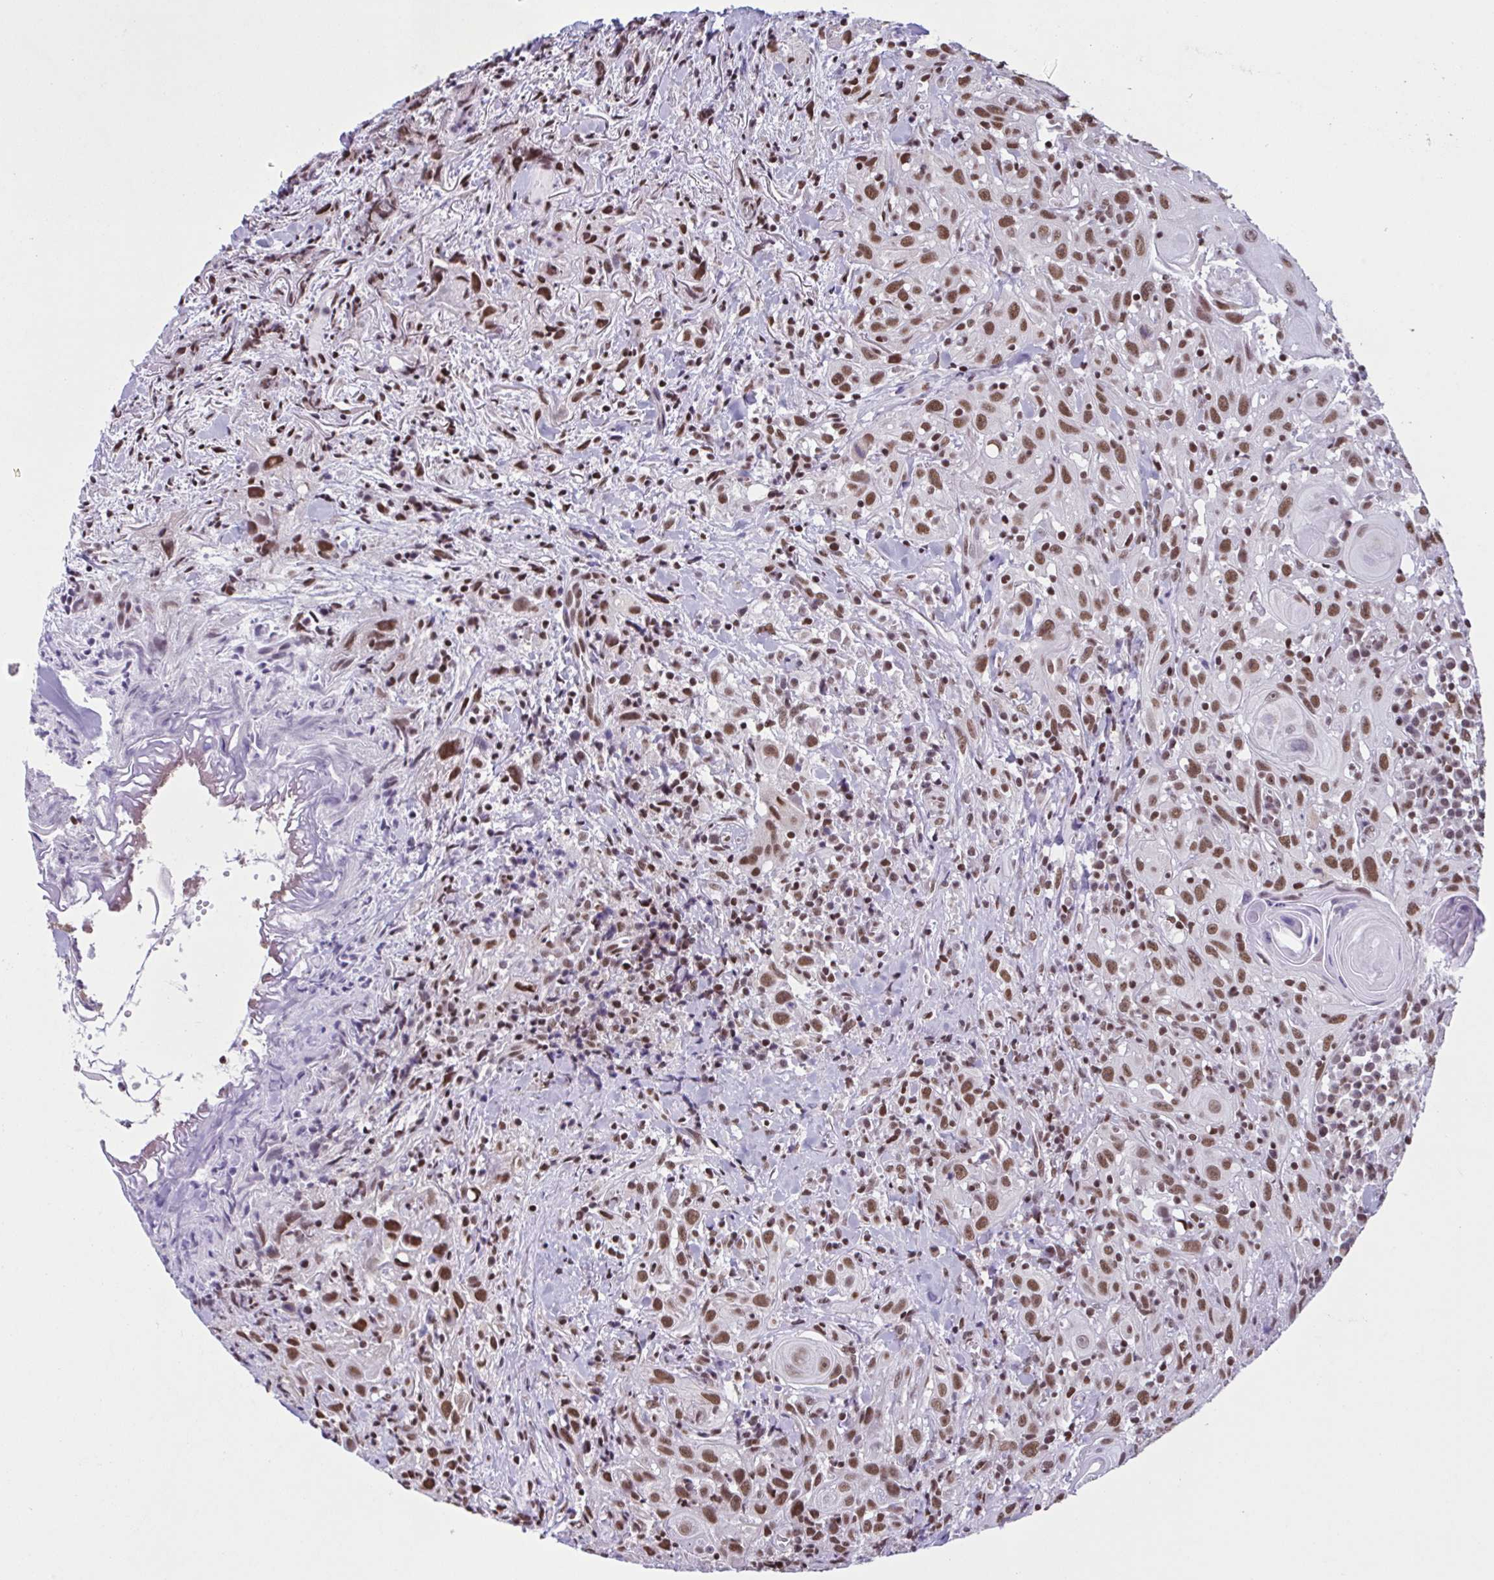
{"staining": {"intensity": "moderate", "quantity": ">75%", "location": "nuclear"}, "tissue": "head and neck cancer", "cell_type": "Tumor cells", "image_type": "cancer", "snomed": [{"axis": "morphology", "description": "Squamous cell carcinoma, NOS"}, {"axis": "topography", "description": "Head-Neck"}], "caption": "Head and neck squamous cell carcinoma tissue demonstrates moderate nuclear expression in approximately >75% of tumor cells (DAB (3,3'-diaminobenzidine) IHC, brown staining for protein, blue staining for nuclei).", "gene": "TIMM21", "patient": {"sex": "female", "age": 95}}